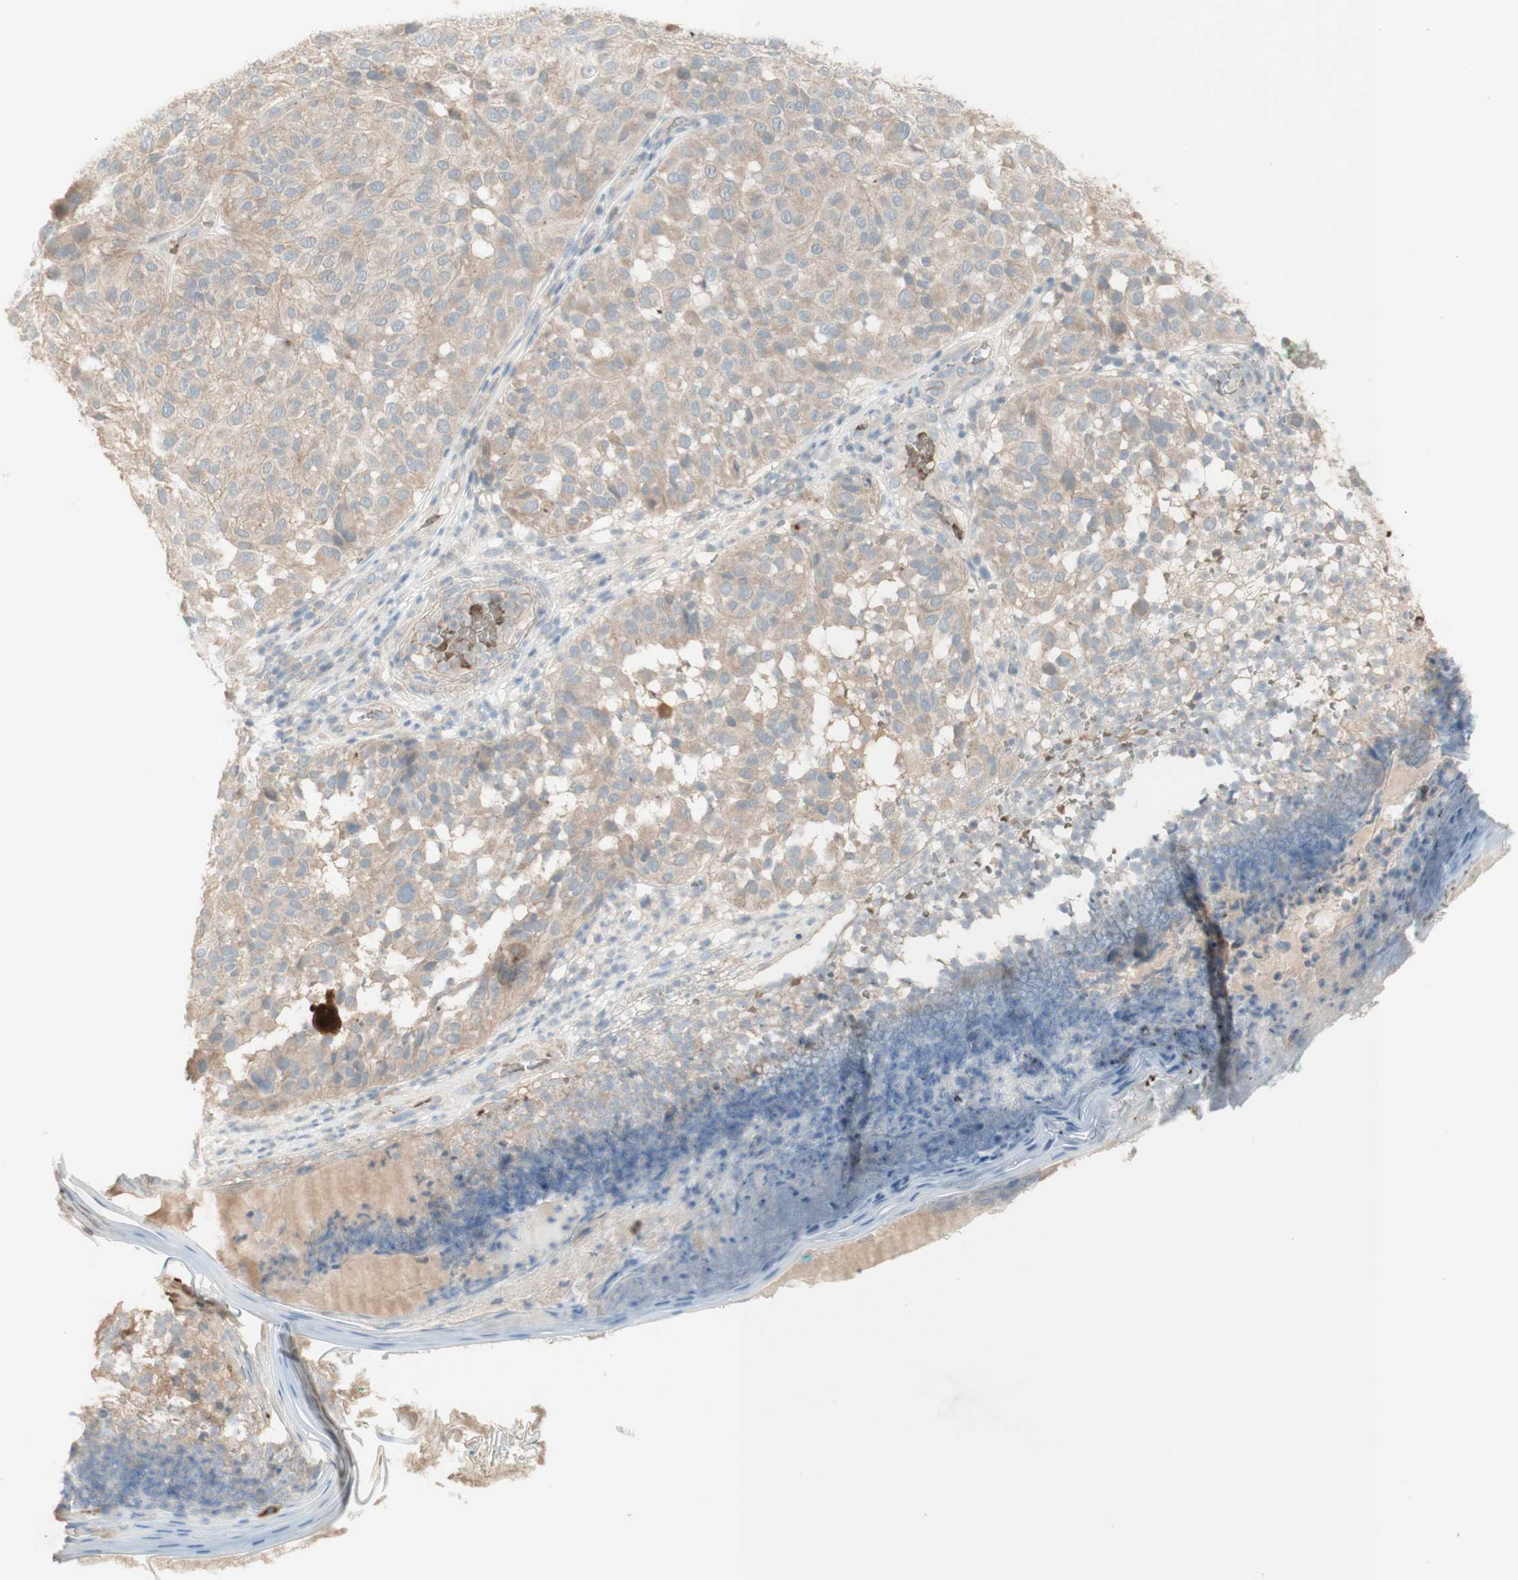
{"staining": {"intensity": "weak", "quantity": ">75%", "location": "cytoplasmic/membranous"}, "tissue": "melanoma", "cell_type": "Tumor cells", "image_type": "cancer", "snomed": [{"axis": "morphology", "description": "Malignant melanoma, NOS"}, {"axis": "topography", "description": "Skin"}], "caption": "A brown stain highlights weak cytoplasmic/membranous positivity of a protein in malignant melanoma tumor cells.", "gene": "PTGER4", "patient": {"sex": "female", "age": 46}}